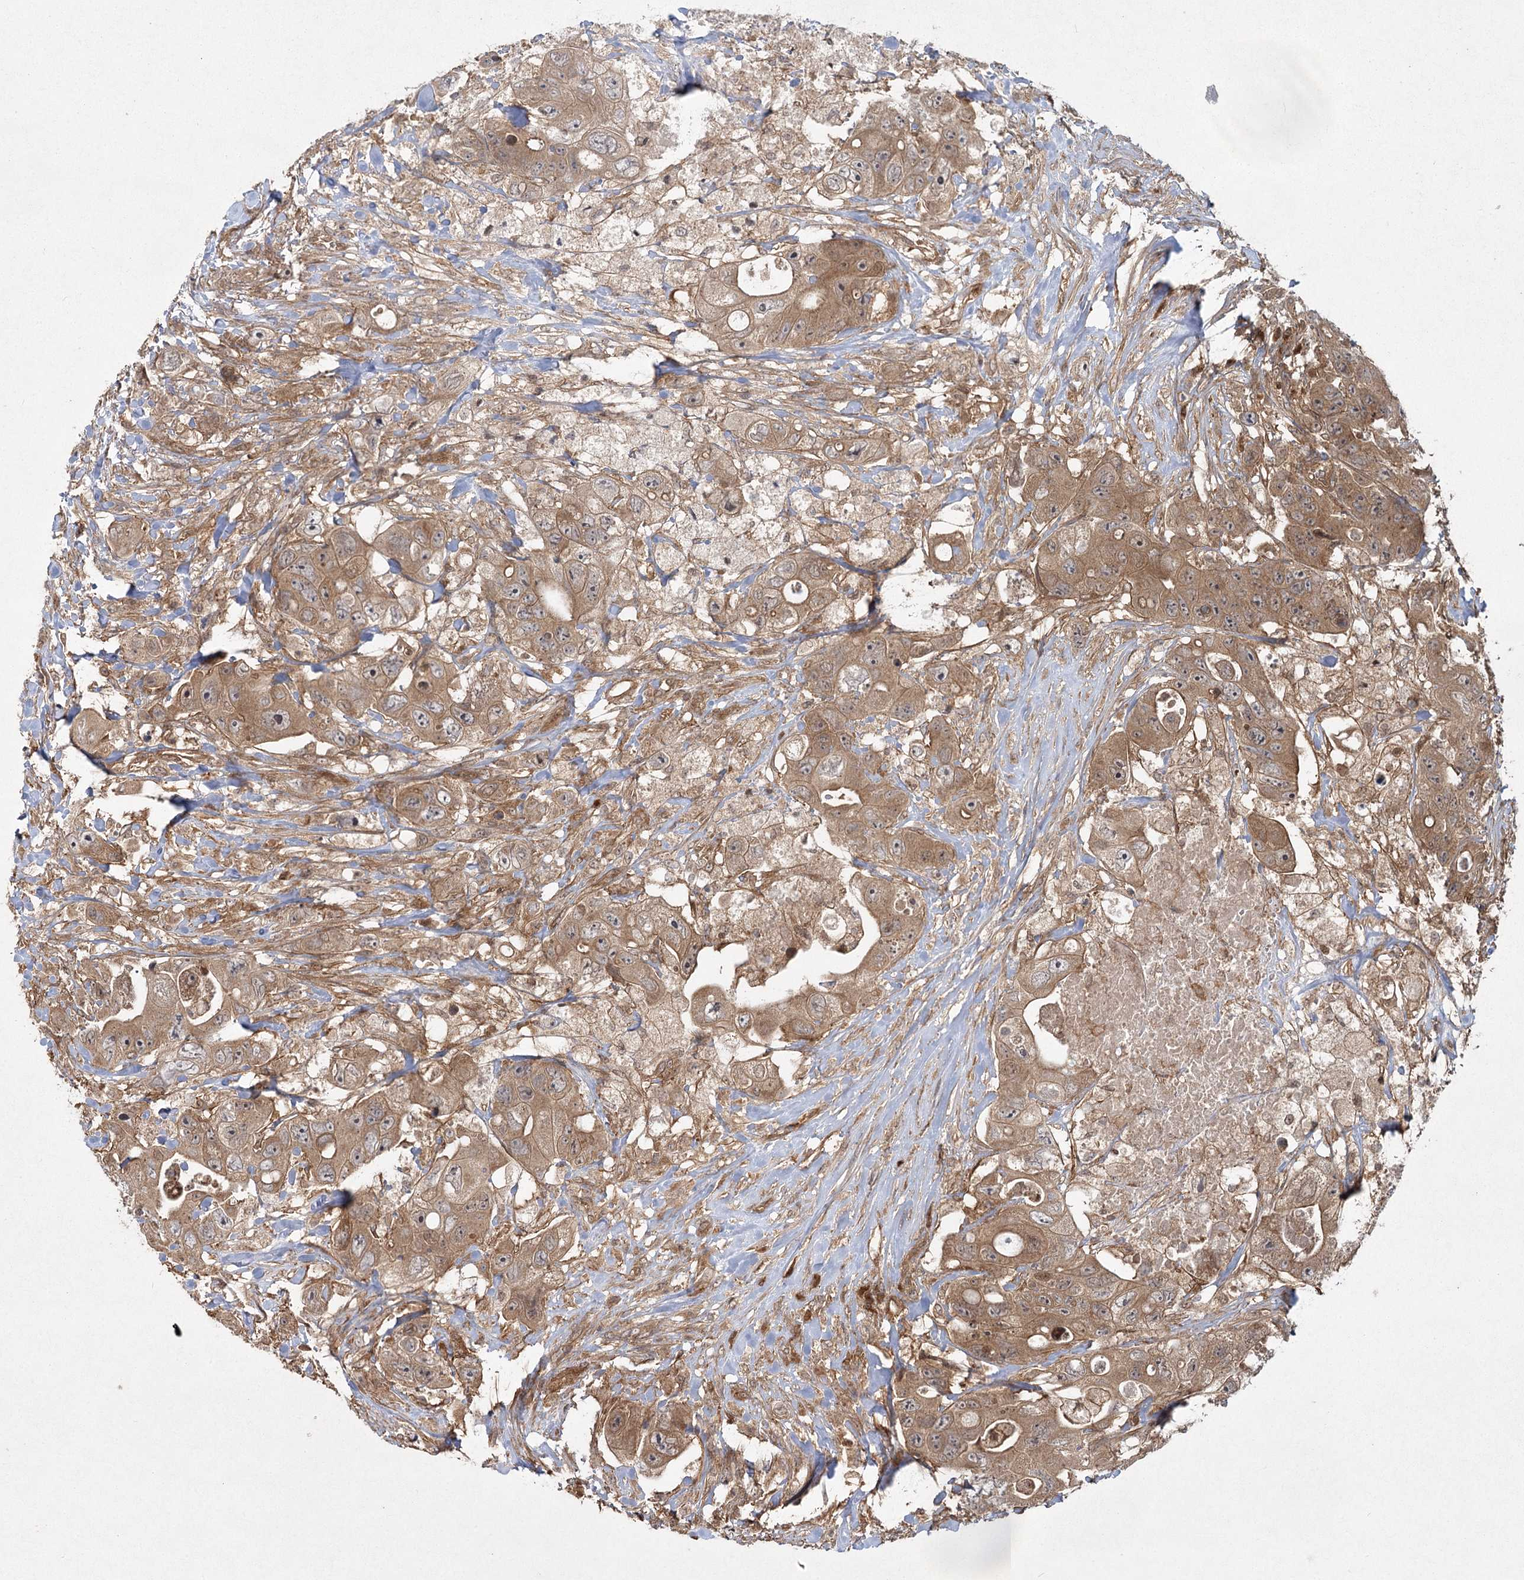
{"staining": {"intensity": "moderate", "quantity": ">75%", "location": "cytoplasmic/membranous"}, "tissue": "colorectal cancer", "cell_type": "Tumor cells", "image_type": "cancer", "snomed": [{"axis": "morphology", "description": "Adenocarcinoma, NOS"}, {"axis": "topography", "description": "Colon"}], "caption": "Colorectal cancer stained for a protein (brown) demonstrates moderate cytoplasmic/membranous positive positivity in about >75% of tumor cells.", "gene": "MDFIC", "patient": {"sex": "female", "age": 46}}